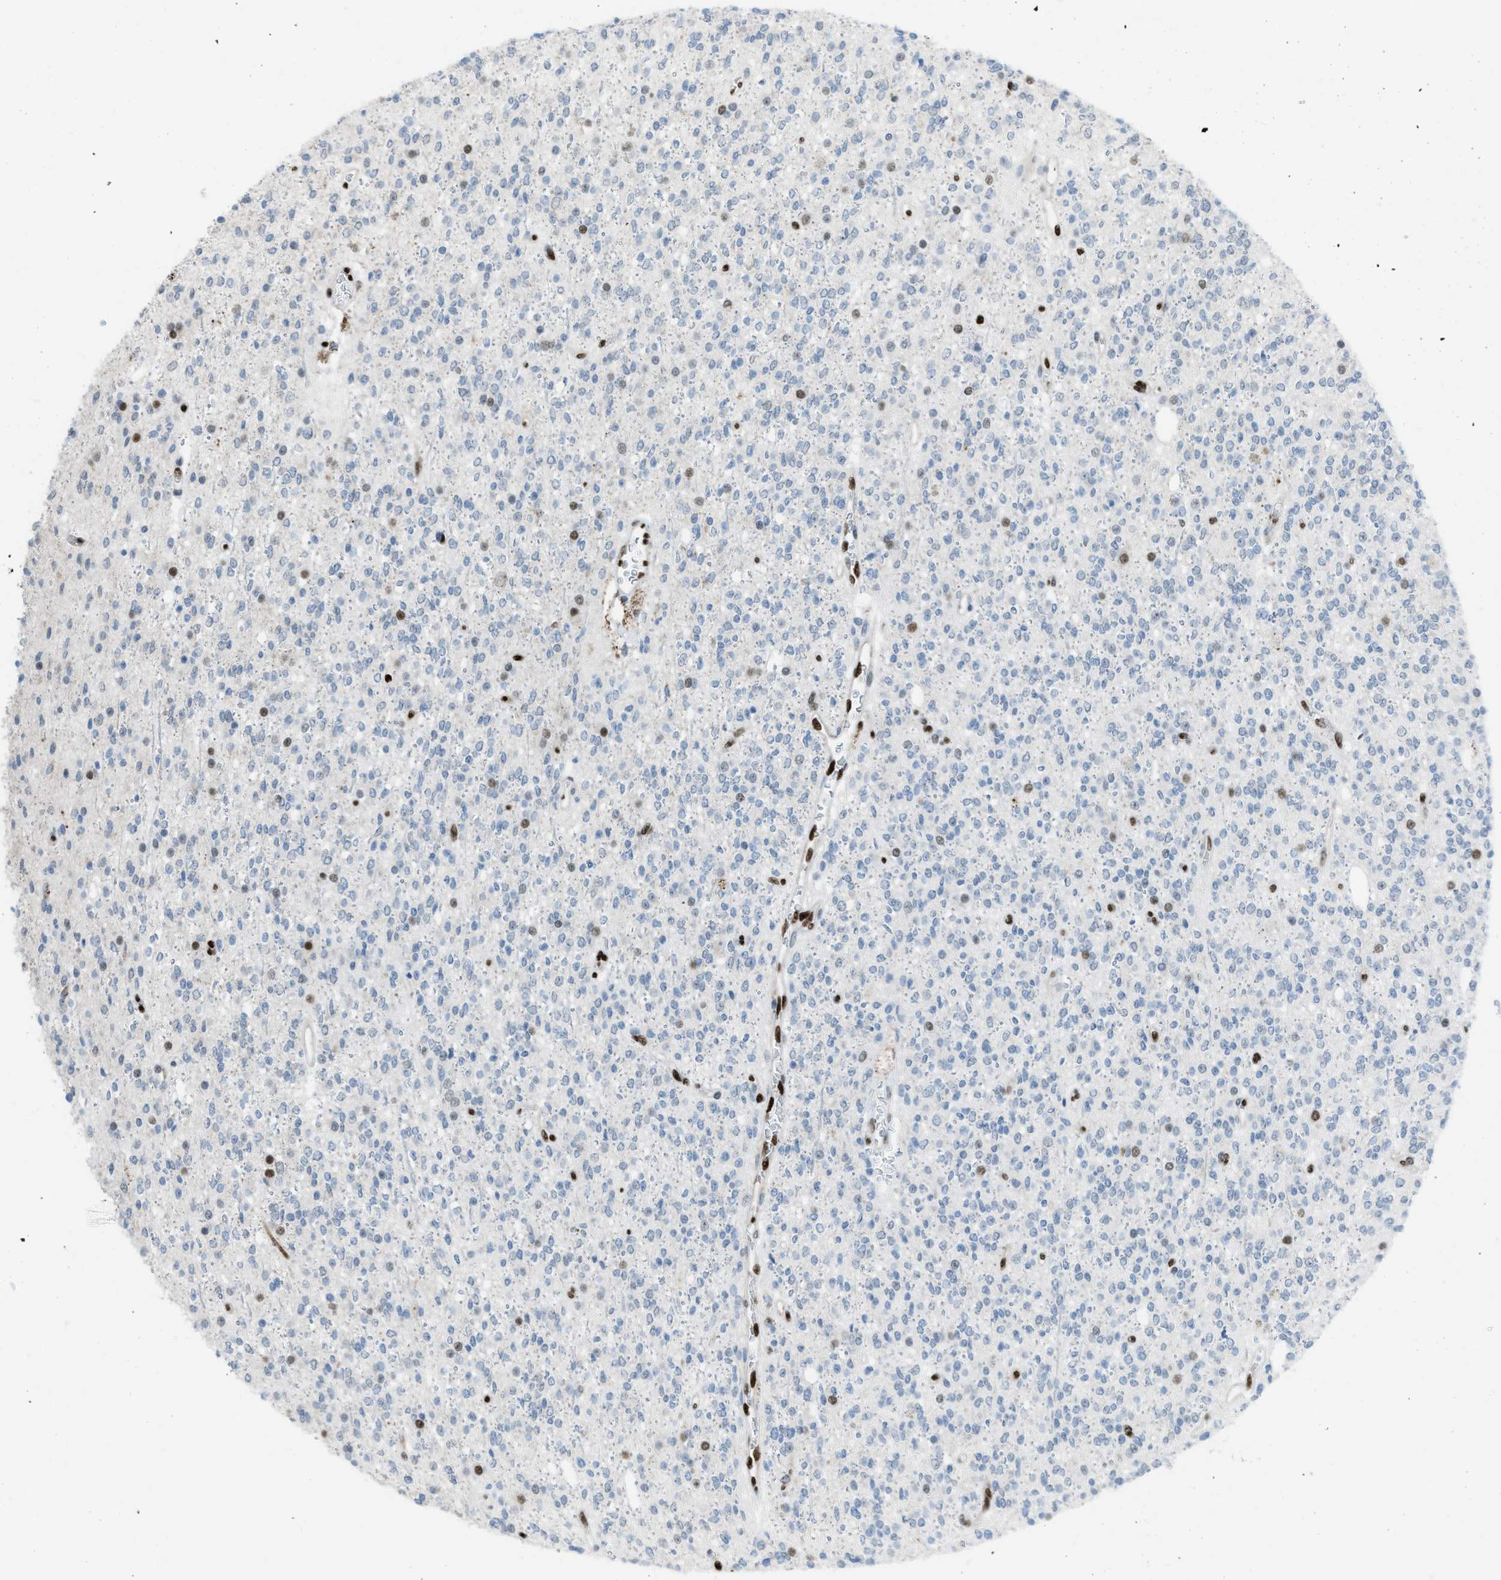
{"staining": {"intensity": "moderate", "quantity": "<25%", "location": "nuclear"}, "tissue": "glioma", "cell_type": "Tumor cells", "image_type": "cancer", "snomed": [{"axis": "morphology", "description": "Glioma, malignant, High grade"}, {"axis": "topography", "description": "Brain"}], "caption": "Immunohistochemical staining of human glioma reveals low levels of moderate nuclear protein expression in approximately <25% of tumor cells.", "gene": "SLFN5", "patient": {"sex": "male", "age": 34}}